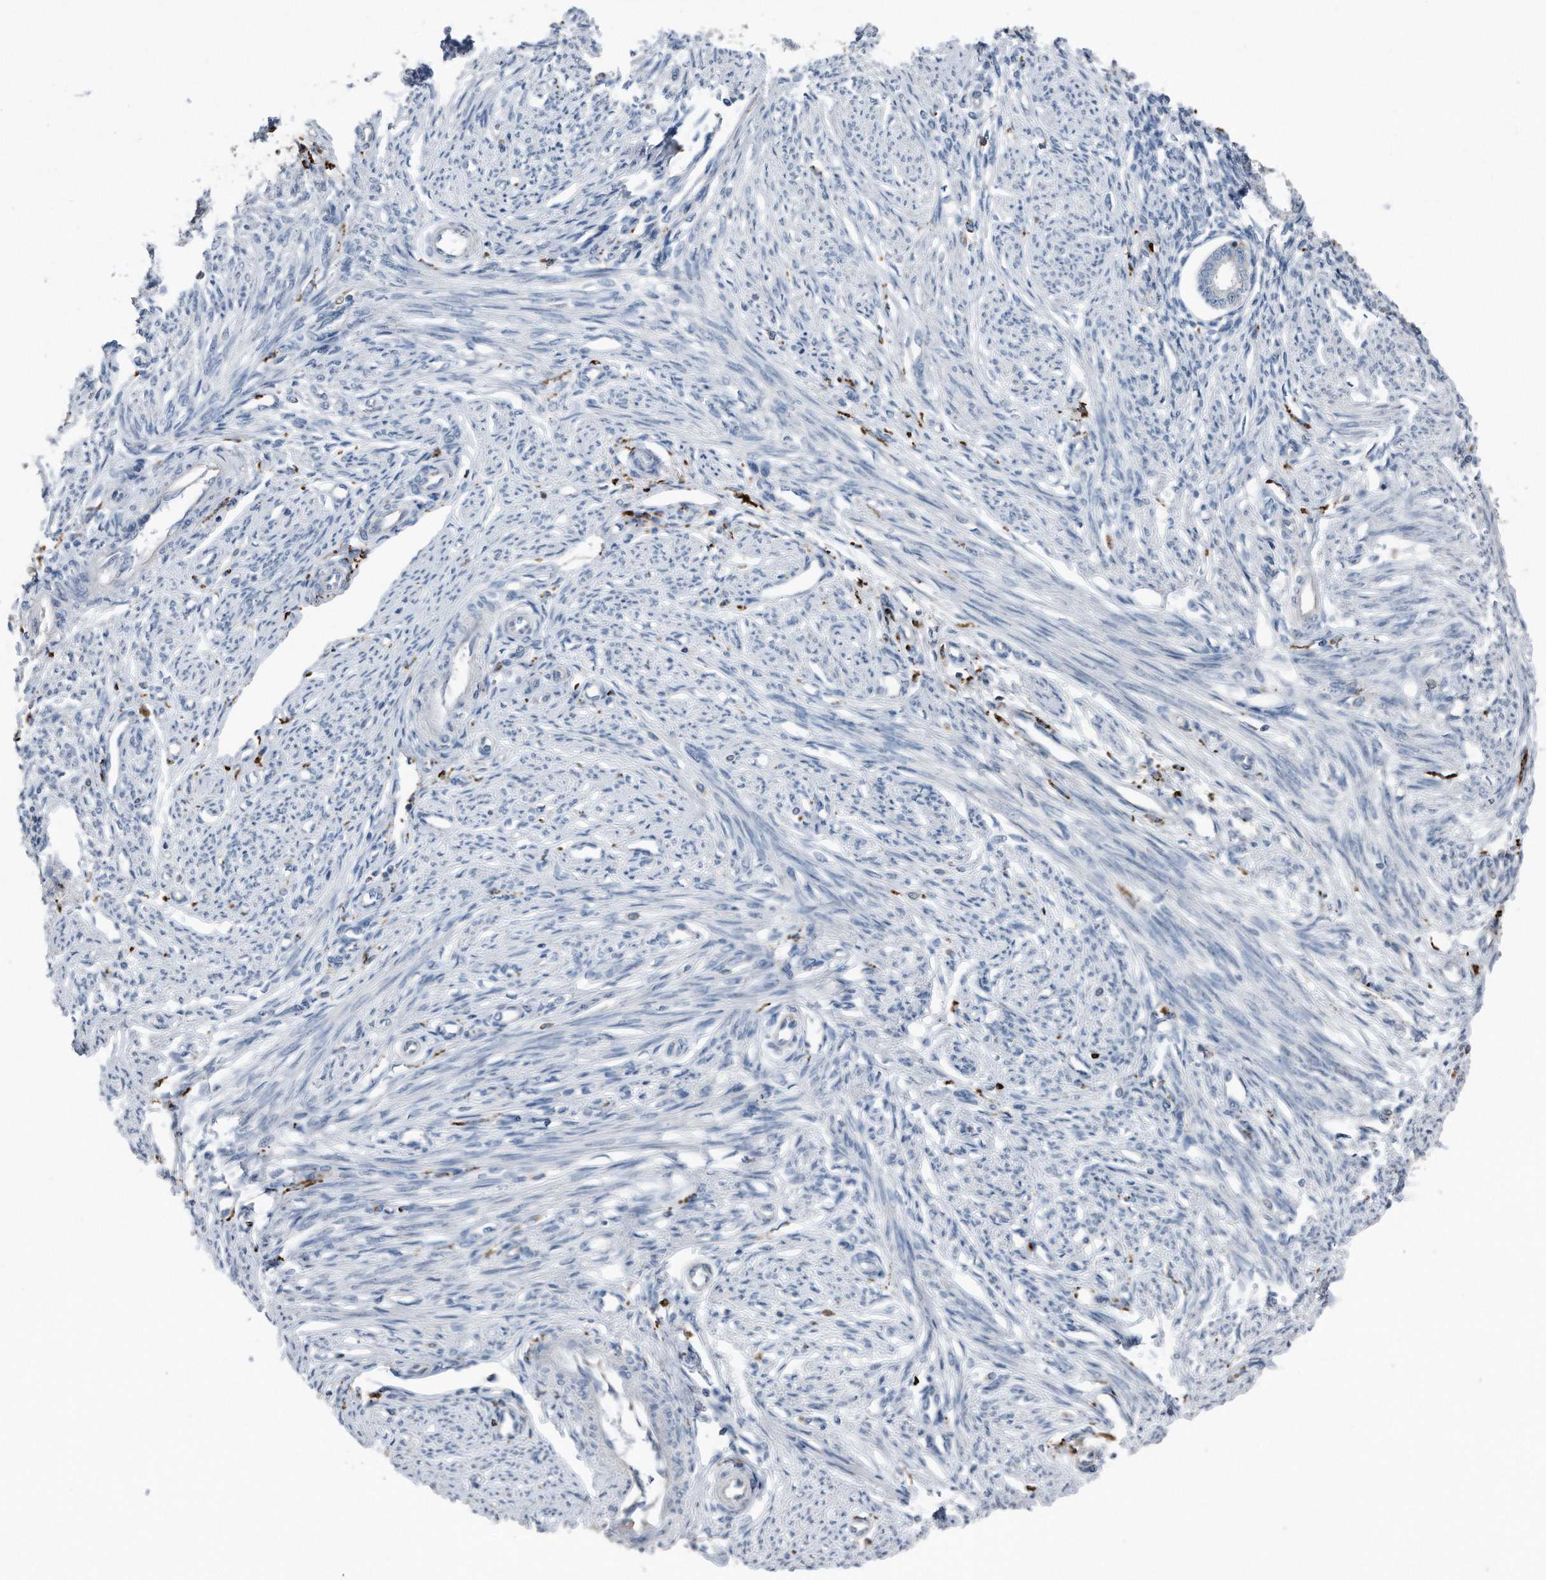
{"staining": {"intensity": "negative", "quantity": "none", "location": "none"}, "tissue": "endometrium", "cell_type": "Cells in endometrial stroma", "image_type": "normal", "snomed": [{"axis": "morphology", "description": "Normal tissue, NOS"}, {"axis": "topography", "description": "Endometrium"}], "caption": "Cells in endometrial stroma are negative for protein expression in unremarkable human endometrium. (DAB IHC, high magnification).", "gene": "ZNF772", "patient": {"sex": "female", "age": 56}}